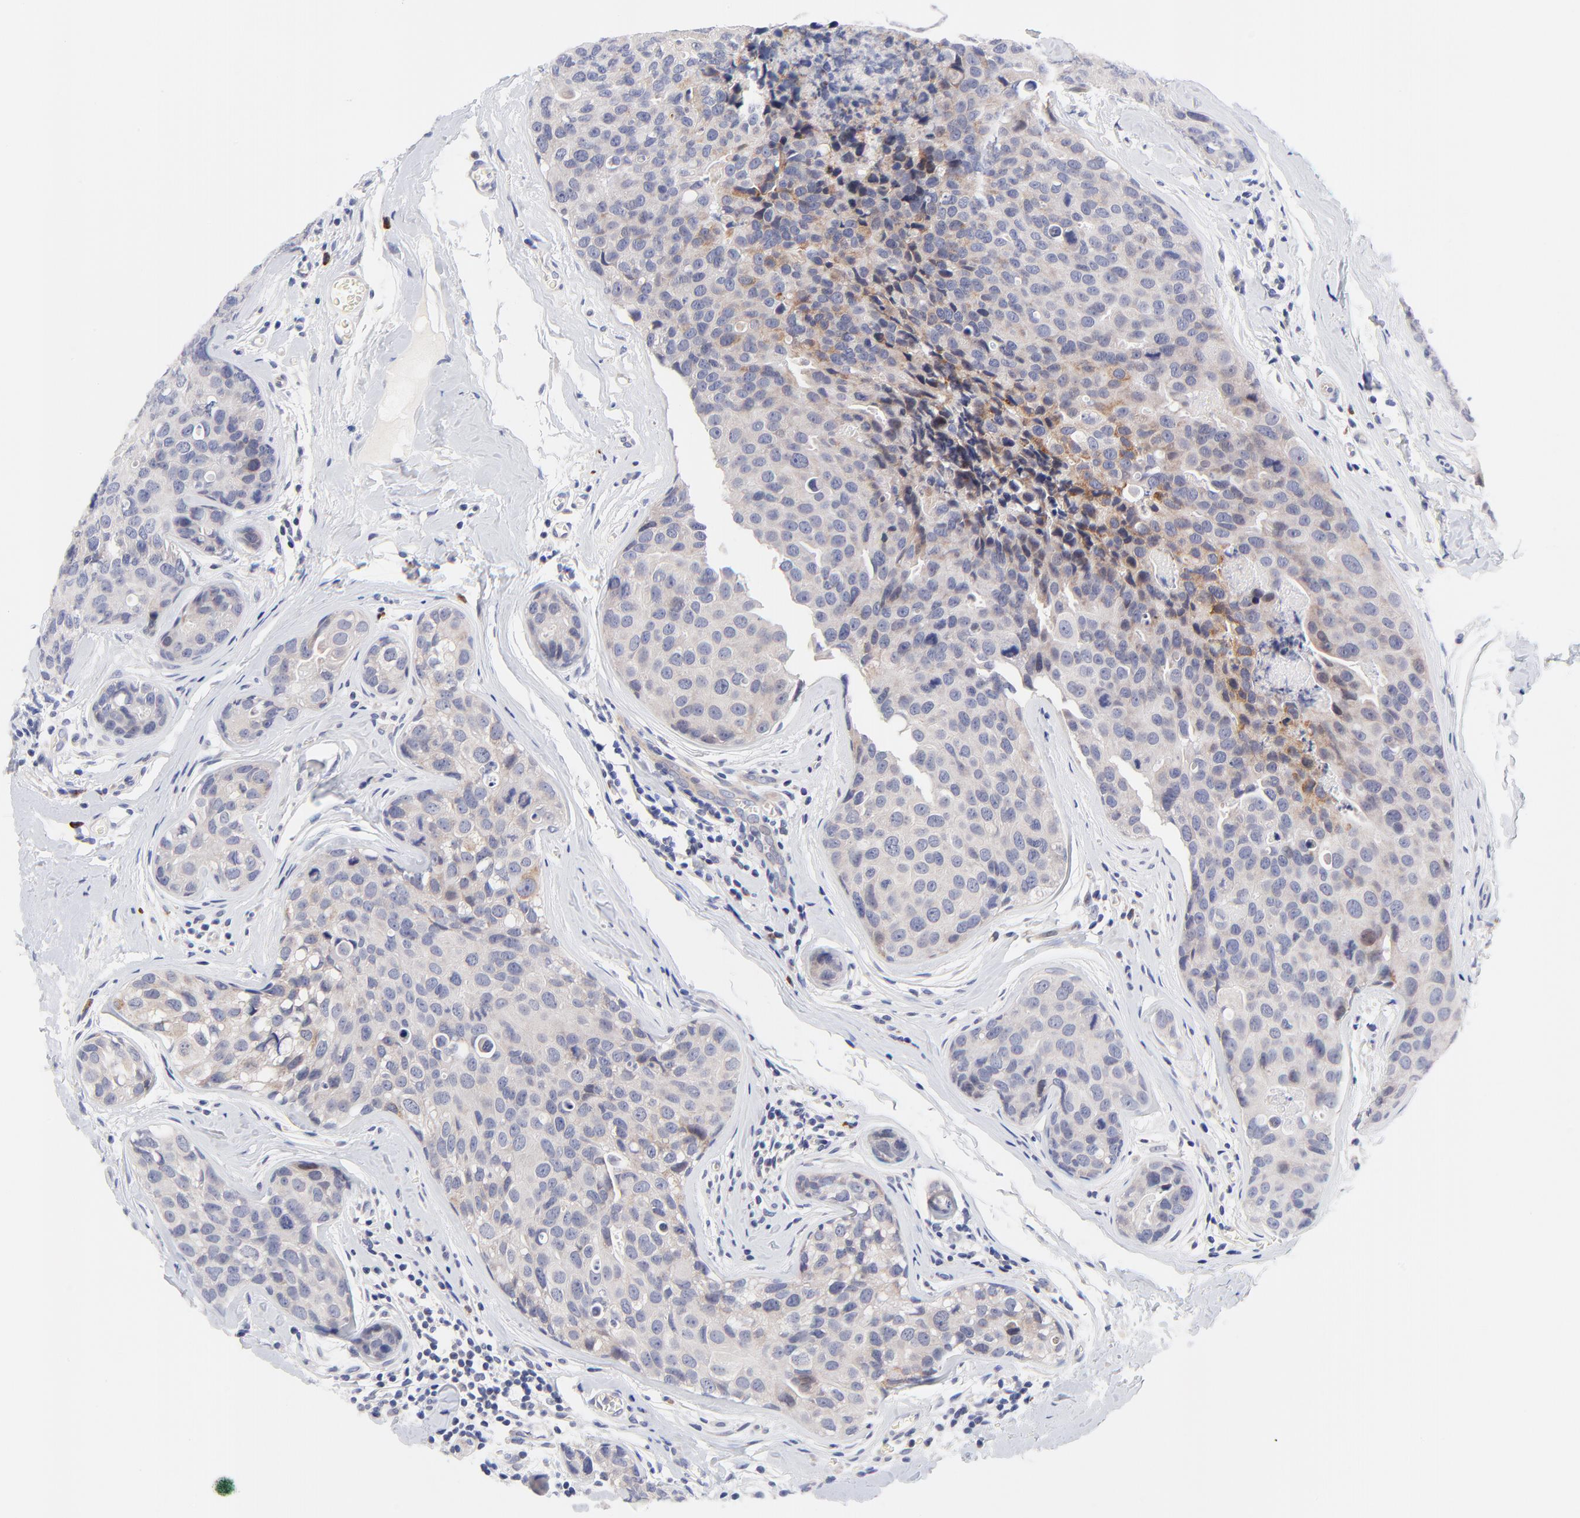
{"staining": {"intensity": "weak", "quantity": ">75%", "location": "cytoplasmic/membranous"}, "tissue": "breast cancer", "cell_type": "Tumor cells", "image_type": "cancer", "snomed": [{"axis": "morphology", "description": "Duct carcinoma"}, {"axis": "topography", "description": "Breast"}], "caption": "Human breast cancer (invasive ductal carcinoma) stained with a brown dye demonstrates weak cytoplasmic/membranous positive staining in about >75% of tumor cells.", "gene": "AFF2", "patient": {"sex": "female", "age": 24}}